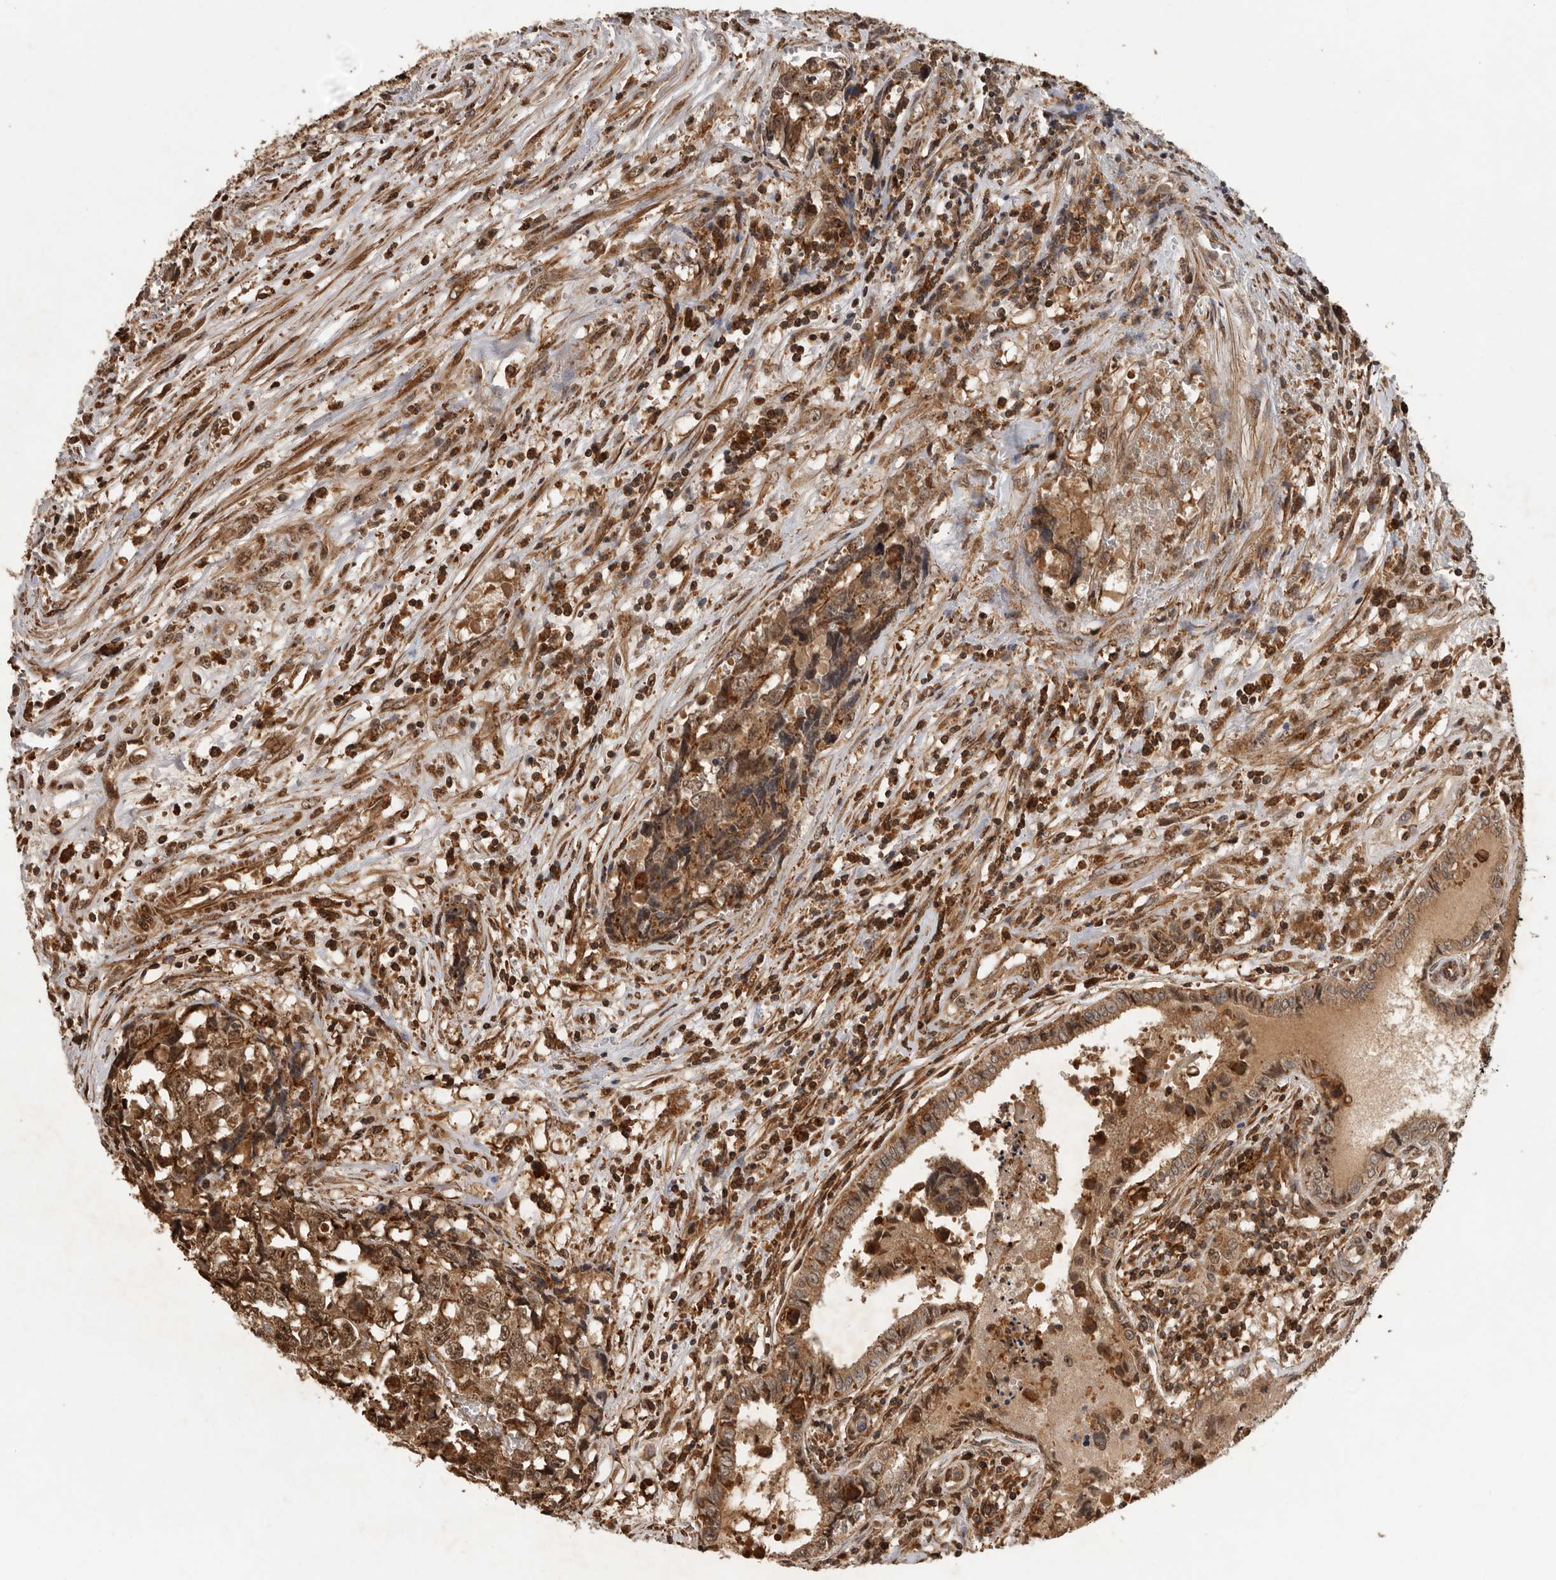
{"staining": {"intensity": "moderate", "quantity": ">75%", "location": "cytoplasmic/membranous,nuclear"}, "tissue": "testis cancer", "cell_type": "Tumor cells", "image_type": "cancer", "snomed": [{"axis": "morphology", "description": "Carcinoma, Embryonal, NOS"}, {"axis": "topography", "description": "Testis"}], "caption": "Protein expression analysis of testis cancer (embryonal carcinoma) reveals moderate cytoplasmic/membranous and nuclear positivity in about >75% of tumor cells.", "gene": "RNF157", "patient": {"sex": "male", "age": 31}}